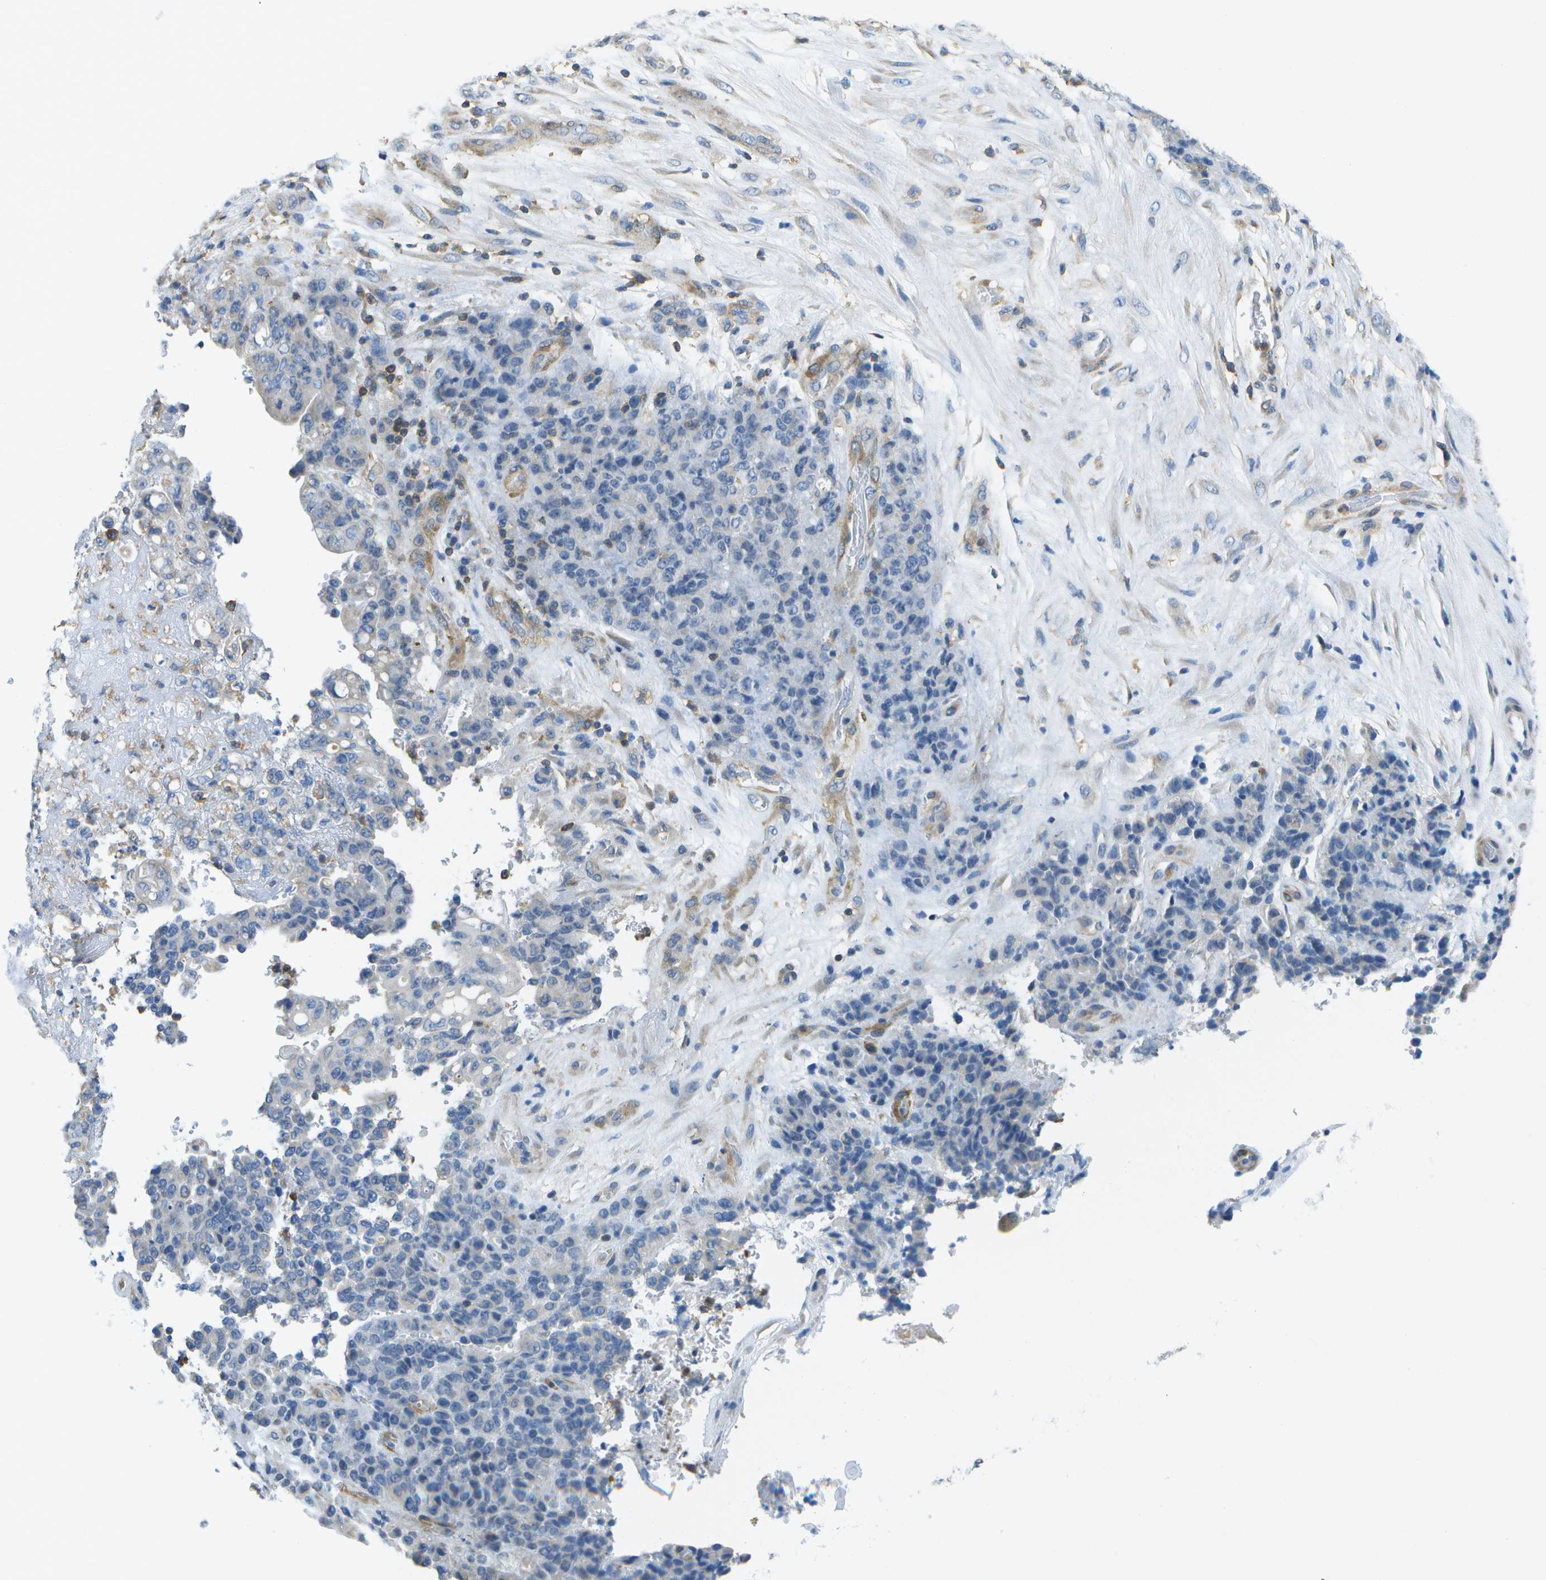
{"staining": {"intensity": "negative", "quantity": "none", "location": "none"}, "tissue": "stomach cancer", "cell_type": "Tumor cells", "image_type": "cancer", "snomed": [{"axis": "morphology", "description": "Adenocarcinoma, NOS"}, {"axis": "topography", "description": "Stomach"}], "caption": "Tumor cells are negative for brown protein staining in stomach cancer (adenocarcinoma).", "gene": "RCSD1", "patient": {"sex": "female", "age": 73}}